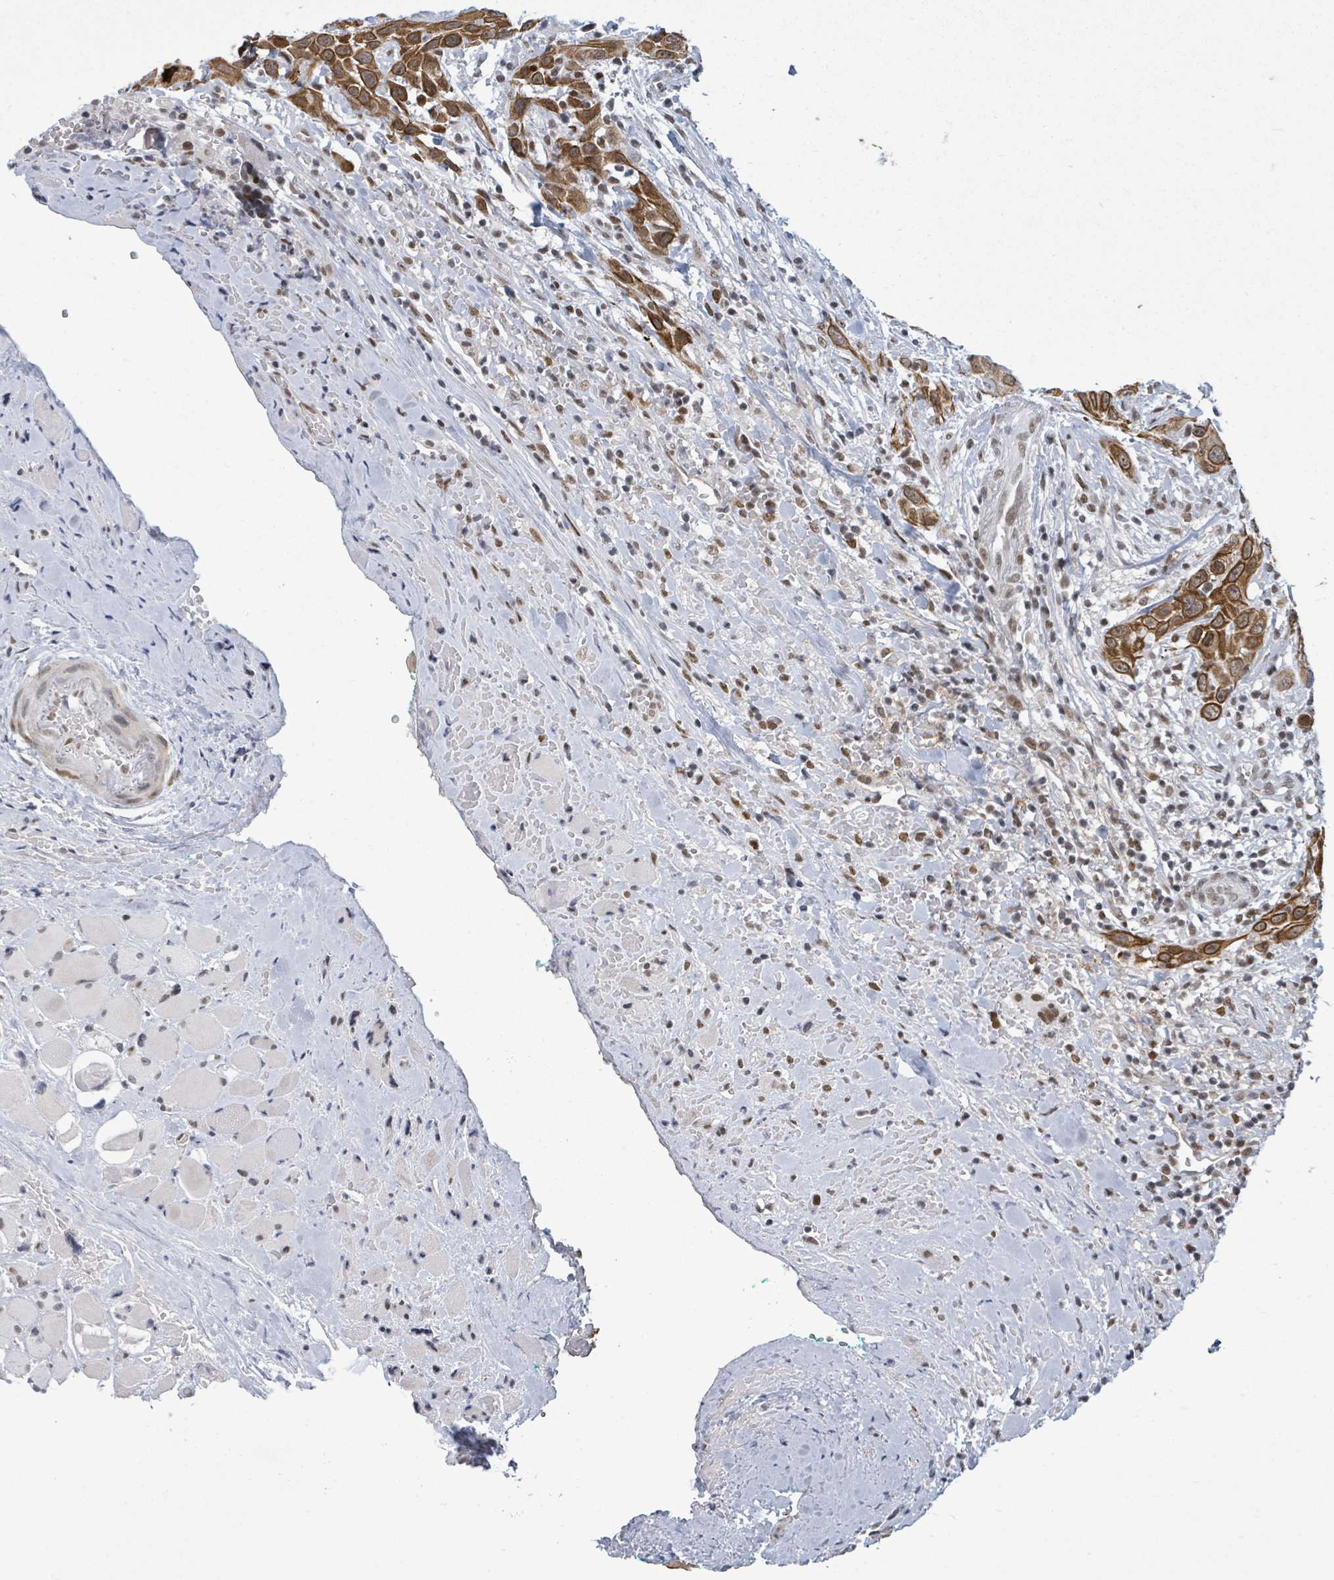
{"staining": {"intensity": "strong", "quantity": ">75%", "location": "cytoplasmic/membranous"}, "tissue": "head and neck cancer", "cell_type": "Tumor cells", "image_type": "cancer", "snomed": [{"axis": "morphology", "description": "Squamous cell carcinoma, NOS"}, {"axis": "topography", "description": "Head-Neck"}], "caption": "DAB (3,3'-diaminobenzidine) immunohistochemical staining of squamous cell carcinoma (head and neck) exhibits strong cytoplasmic/membranous protein expression in approximately >75% of tumor cells.", "gene": "ERCC5", "patient": {"sex": "male", "age": 81}}